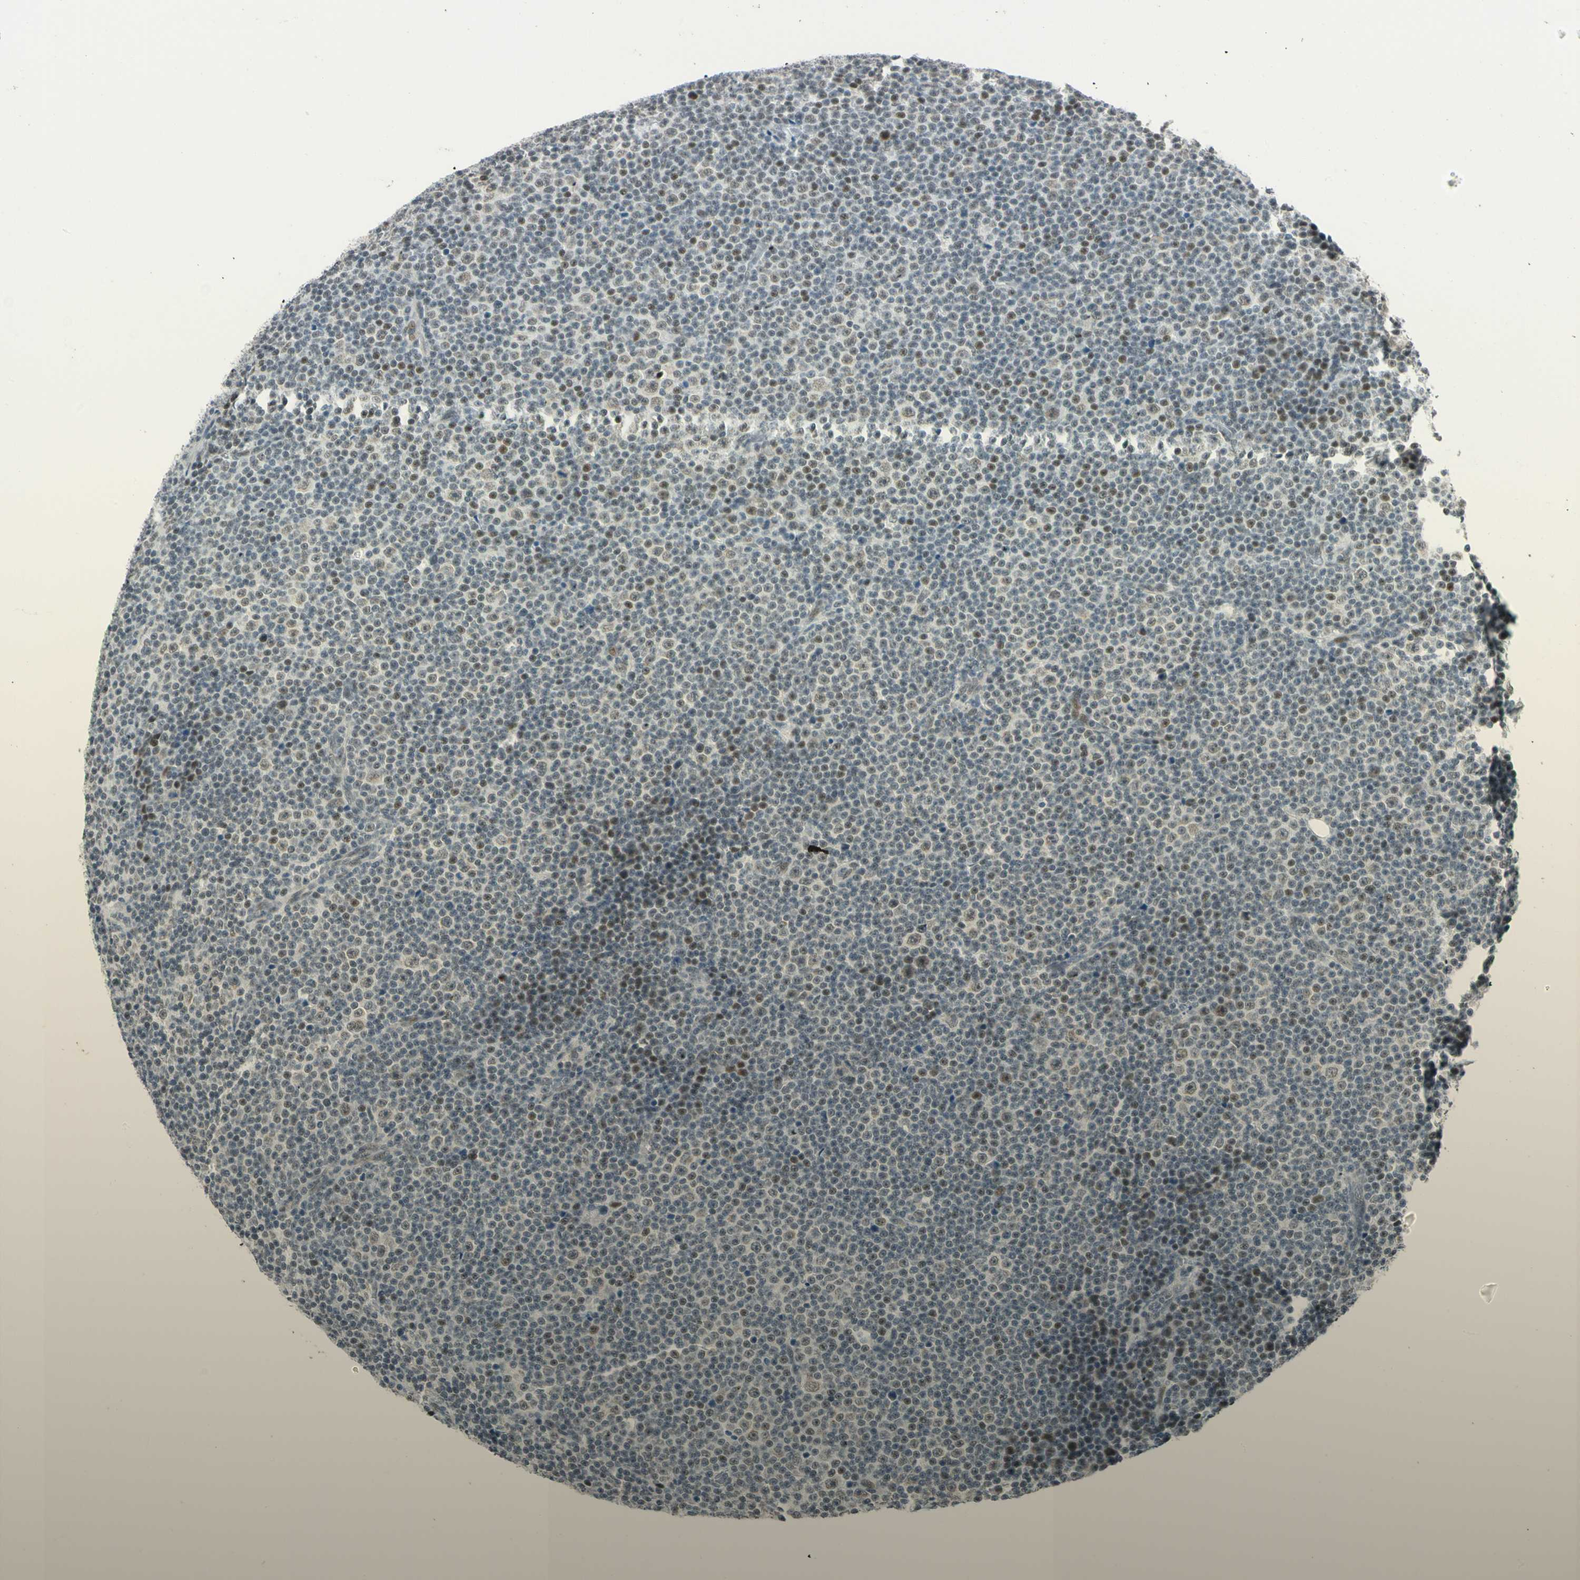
{"staining": {"intensity": "moderate", "quantity": "<25%", "location": "nuclear"}, "tissue": "lymphoma", "cell_type": "Tumor cells", "image_type": "cancer", "snomed": [{"axis": "morphology", "description": "Malignant lymphoma, non-Hodgkin's type, Low grade"}, {"axis": "topography", "description": "Lymph node"}], "caption": "Immunohistochemical staining of malignant lymphoma, non-Hodgkin's type (low-grade) exhibits moderate nuclear protein positivity in approximately <25% of tumor cells. (DAB (3,3'-diaminobenzidine) IHC, brown staining for protein, blue staining for nuclei).", "gene": "NELFE", "patient": {"sex": "female", "age": 67}}